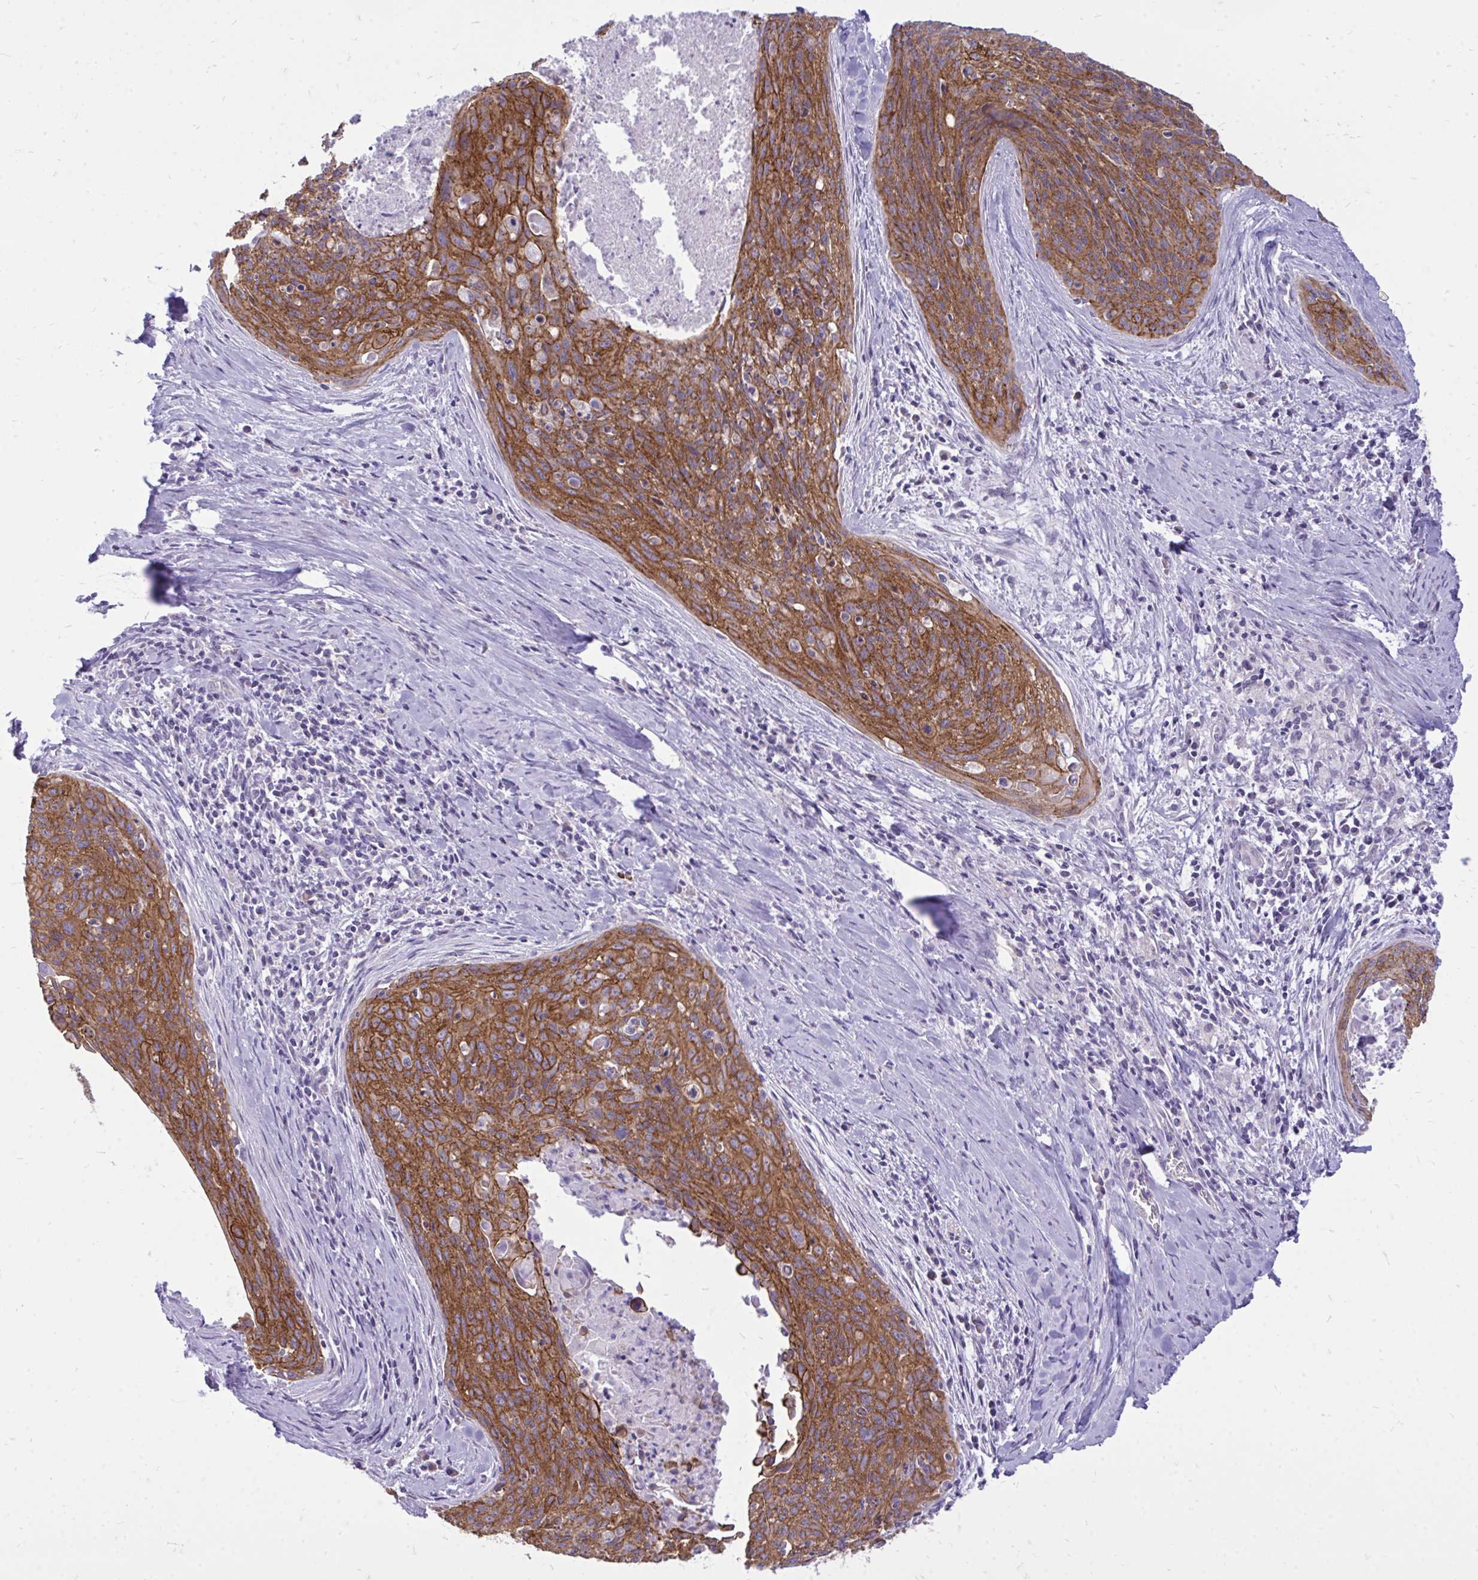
{"staining": {"intensity": "strong", "quantity": ">75%", "location": "cytoplasmic/membranous"}, "tissue": "cervical cancer", "cell_type": "Tumor cells", "image_type": "cancer", "snomed": [{"axis": "morphology", "description": "Squamous cell carcinoma, NOS"}, {"axis": "topography", "description": "Cervix"}], "caption": "Protein staining exhibits strong cytoplasmic/membranous positivity in approximately >75% of tumor cells in cervical cancer (squamous cell carcinoma).", "gene": "SPTBN2", "patient": {"sex": "female", "age": 55}}